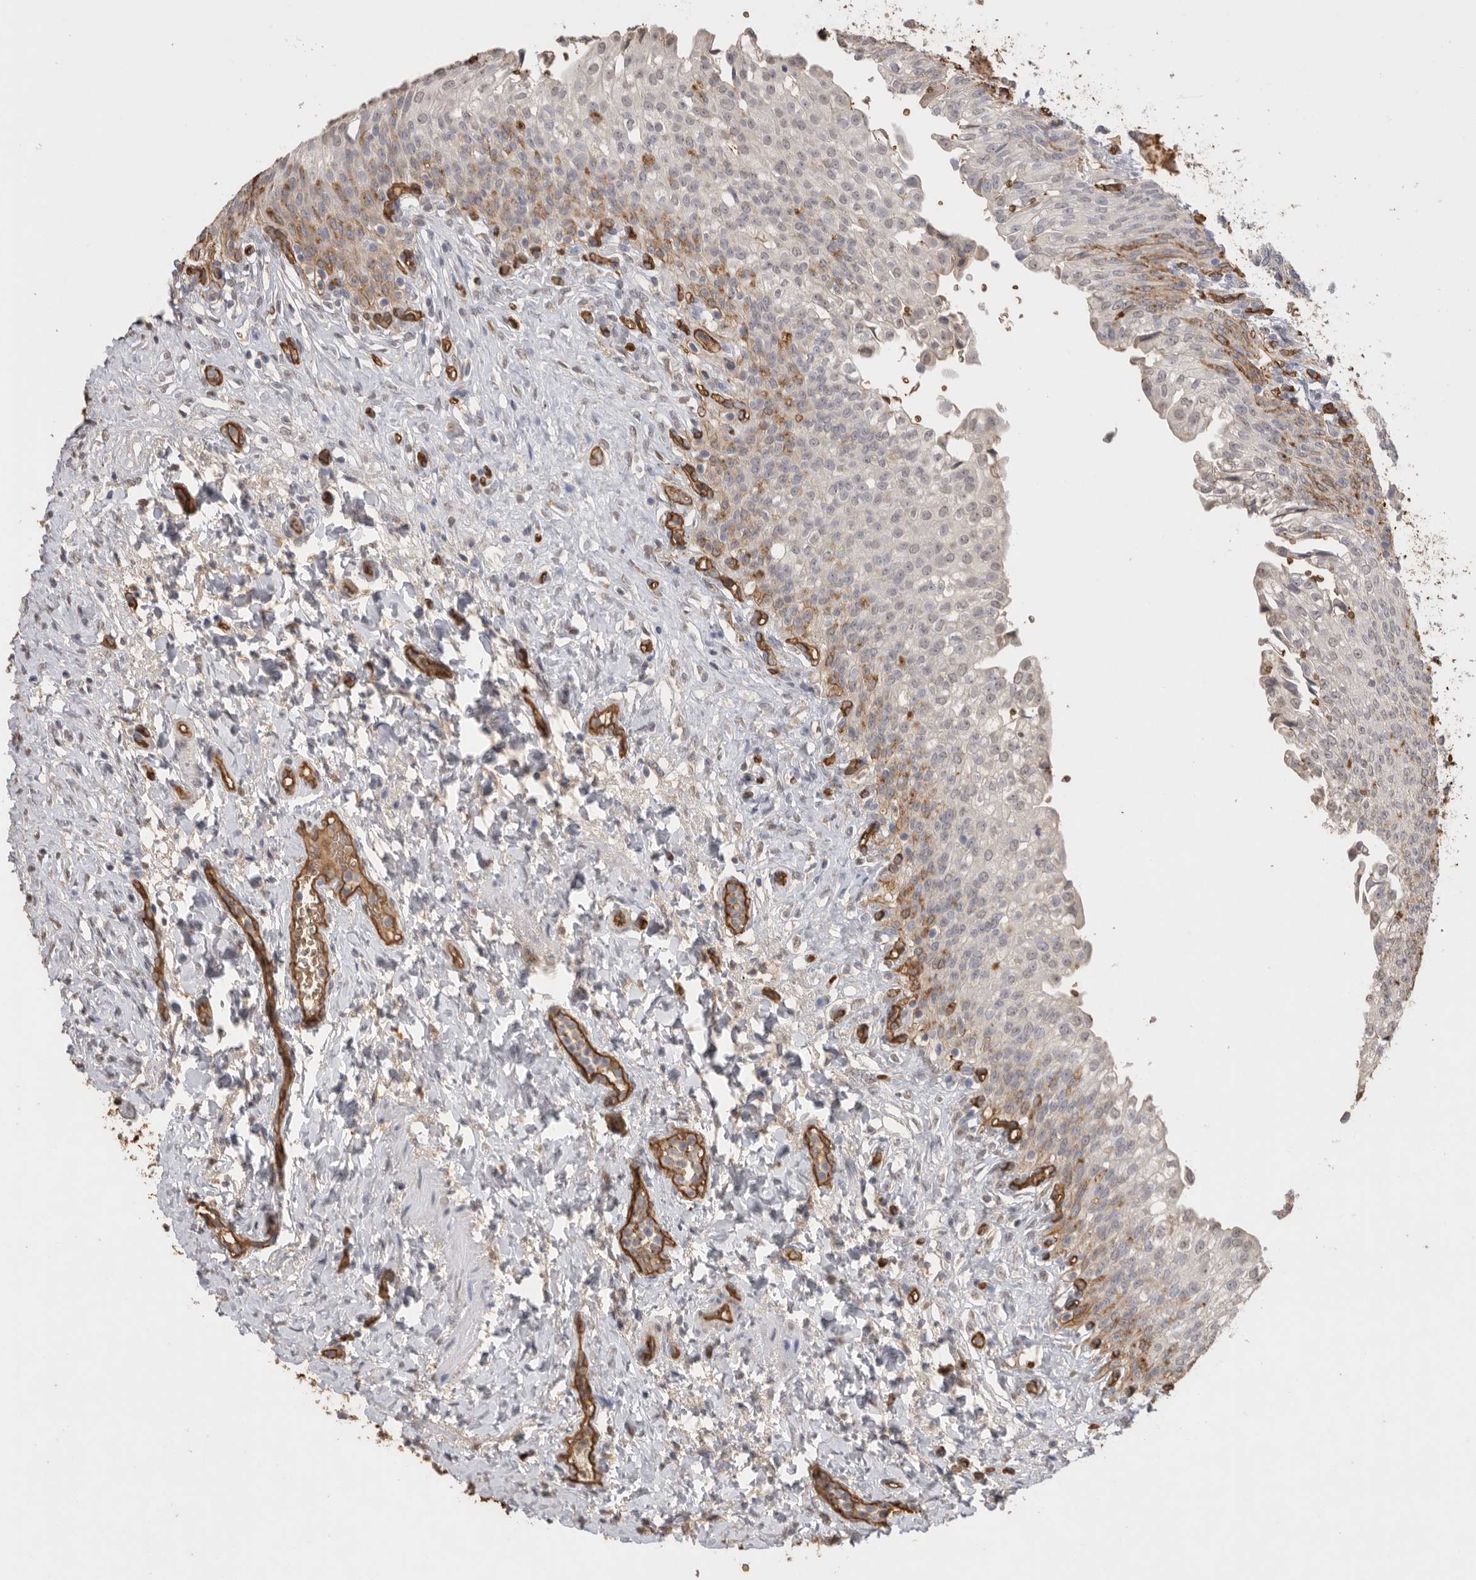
{"staining": {"intensity": "weak", "quantity": "<25%", "location": "cytoplasmic/membranous"}, "tissue": "urinary bladder", "cell_type": "Urothelial cells", "image_type": "normal", "snomed": [{"axis": "morphology", "description": "Urothelial carcinoma, High grade"}, {"axis": "topography", "description": "Urinary bladder"}], "caption": "DAB immunohistochemical staining of unremarkable human urinary bladder demonstrates no significant positivity in urothelial cells.", "gene": "IL27", "patient": {"sex": "male", "age": 46}}